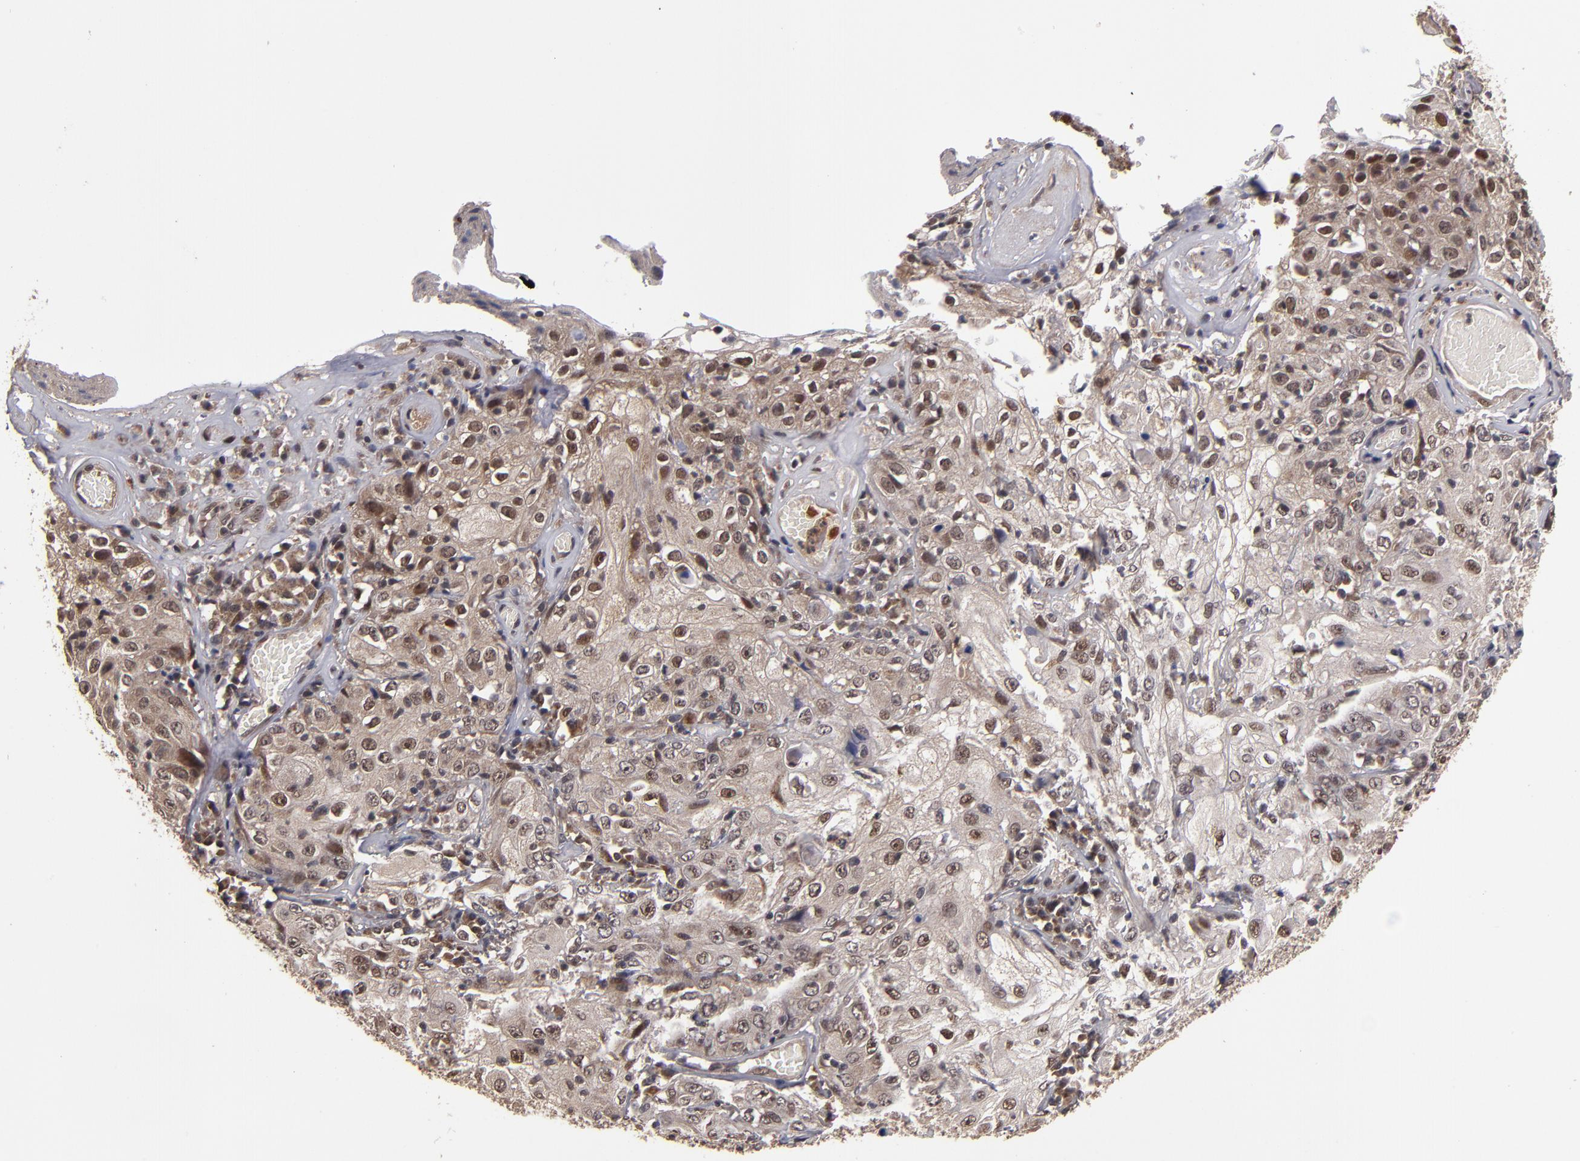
{"staining": {"intensity": "weak", "quantity": ">75%", "location": "nuclear"}, "tissue": "skin cancer", "cell_type": "Tumor cells", "image_type": "cancer", "snomed": [{"axis": "morphology", "description": "Squamous cell carcinoma, NOS"}, {"axis": "topography", "description": "Skin"}], "caption": "This micrograph displays skin cancer (squamous cell carcinoma) stained with immunohistochemistry (IHC) to label a protein in brown. The nuclear of tumor cells show weak positivity for the protein. Nuclei are counter-stained blue.", "gene": "CUL5", "patient": {"sex": "male", "age": 65}}